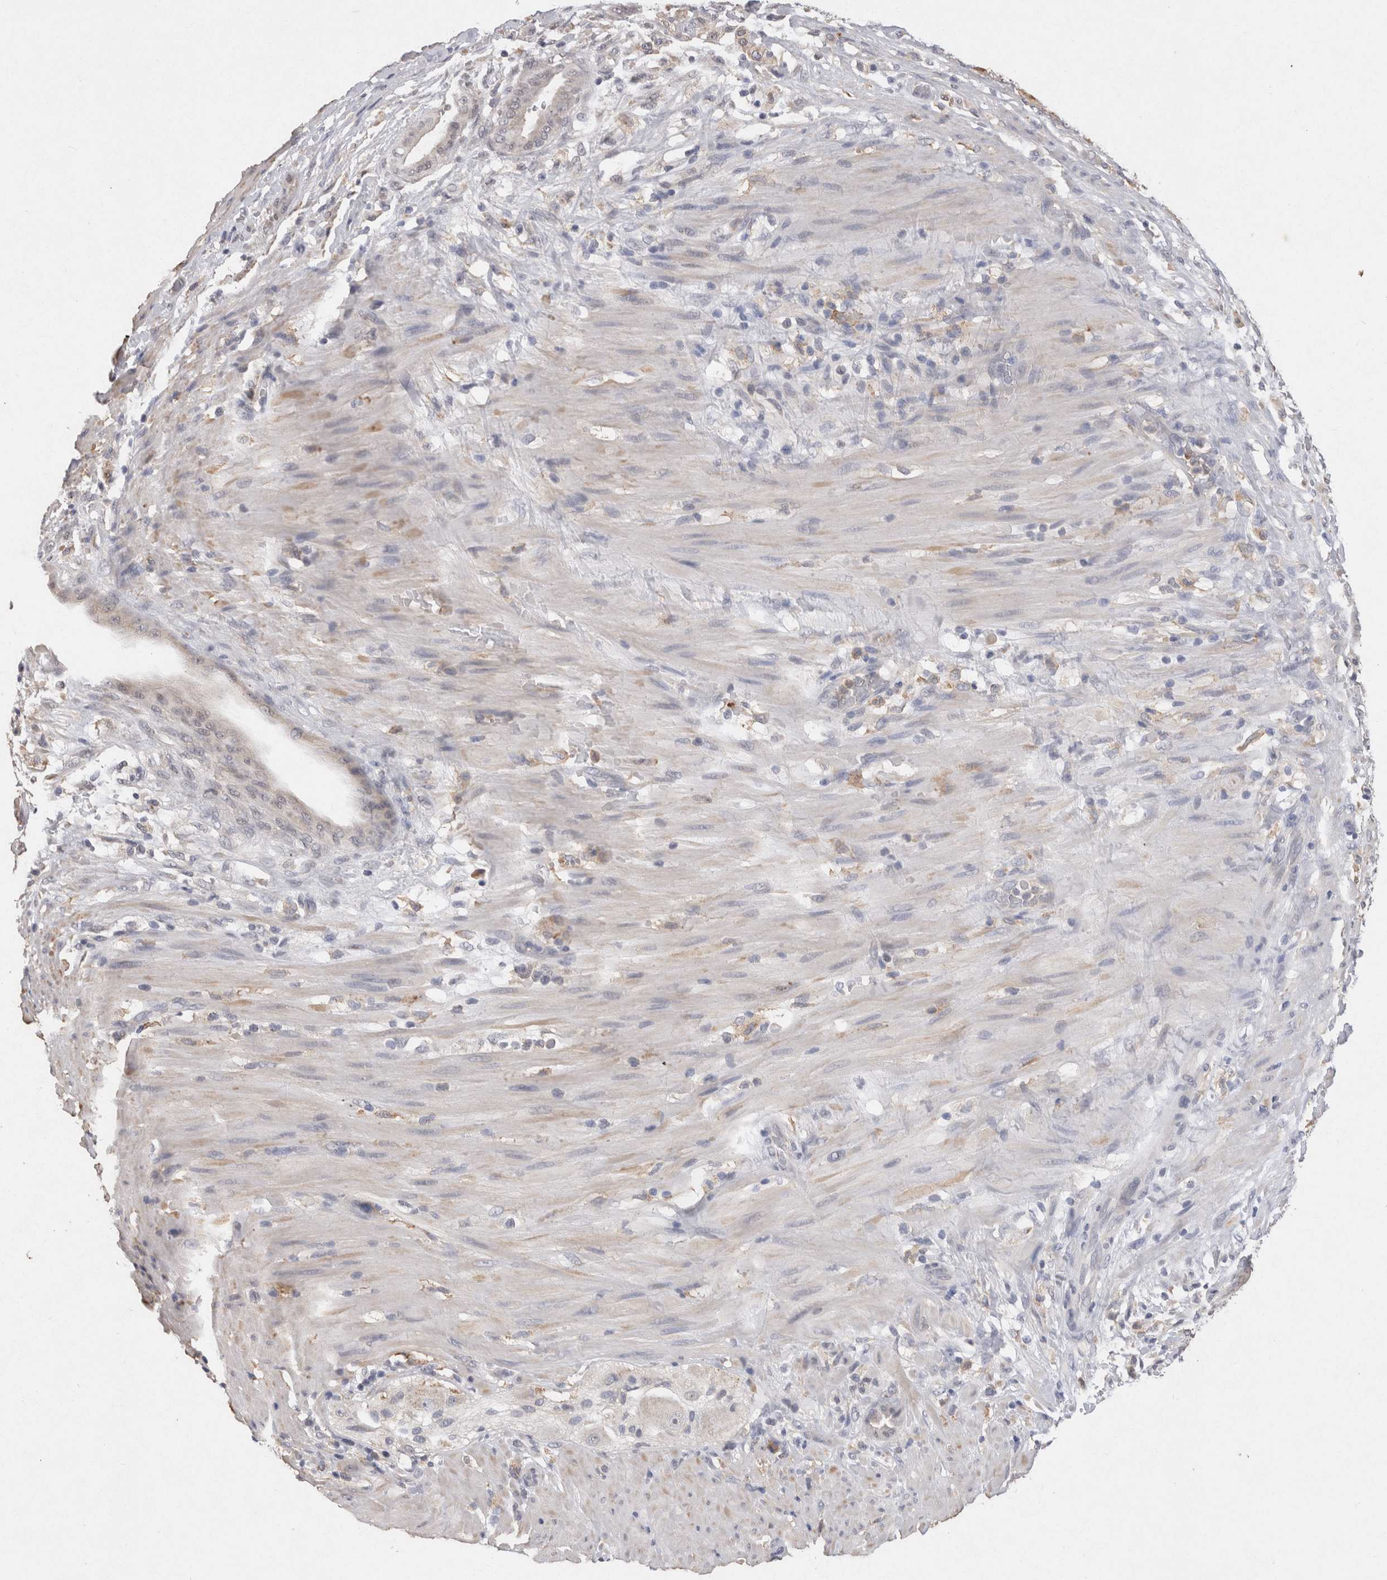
{"staining": {"intensity": "negative", "quantity": "none", "location": "none"}, "tissue": "pancreatic cancer", "cell_type": "Tumor cells", "image_type": "cancer", "snomed": [{"axis": "morphology", "description": "Adenocarcinoma, NOS"}, {"axis": "topography", "description": "Pancreas"}], "caption": "Tumor cells show no significant positivity in pancreatic cancer (adenocarcinoma).", "gene": "VSIG4", "patient": {"sex": "male", "age": 63}}